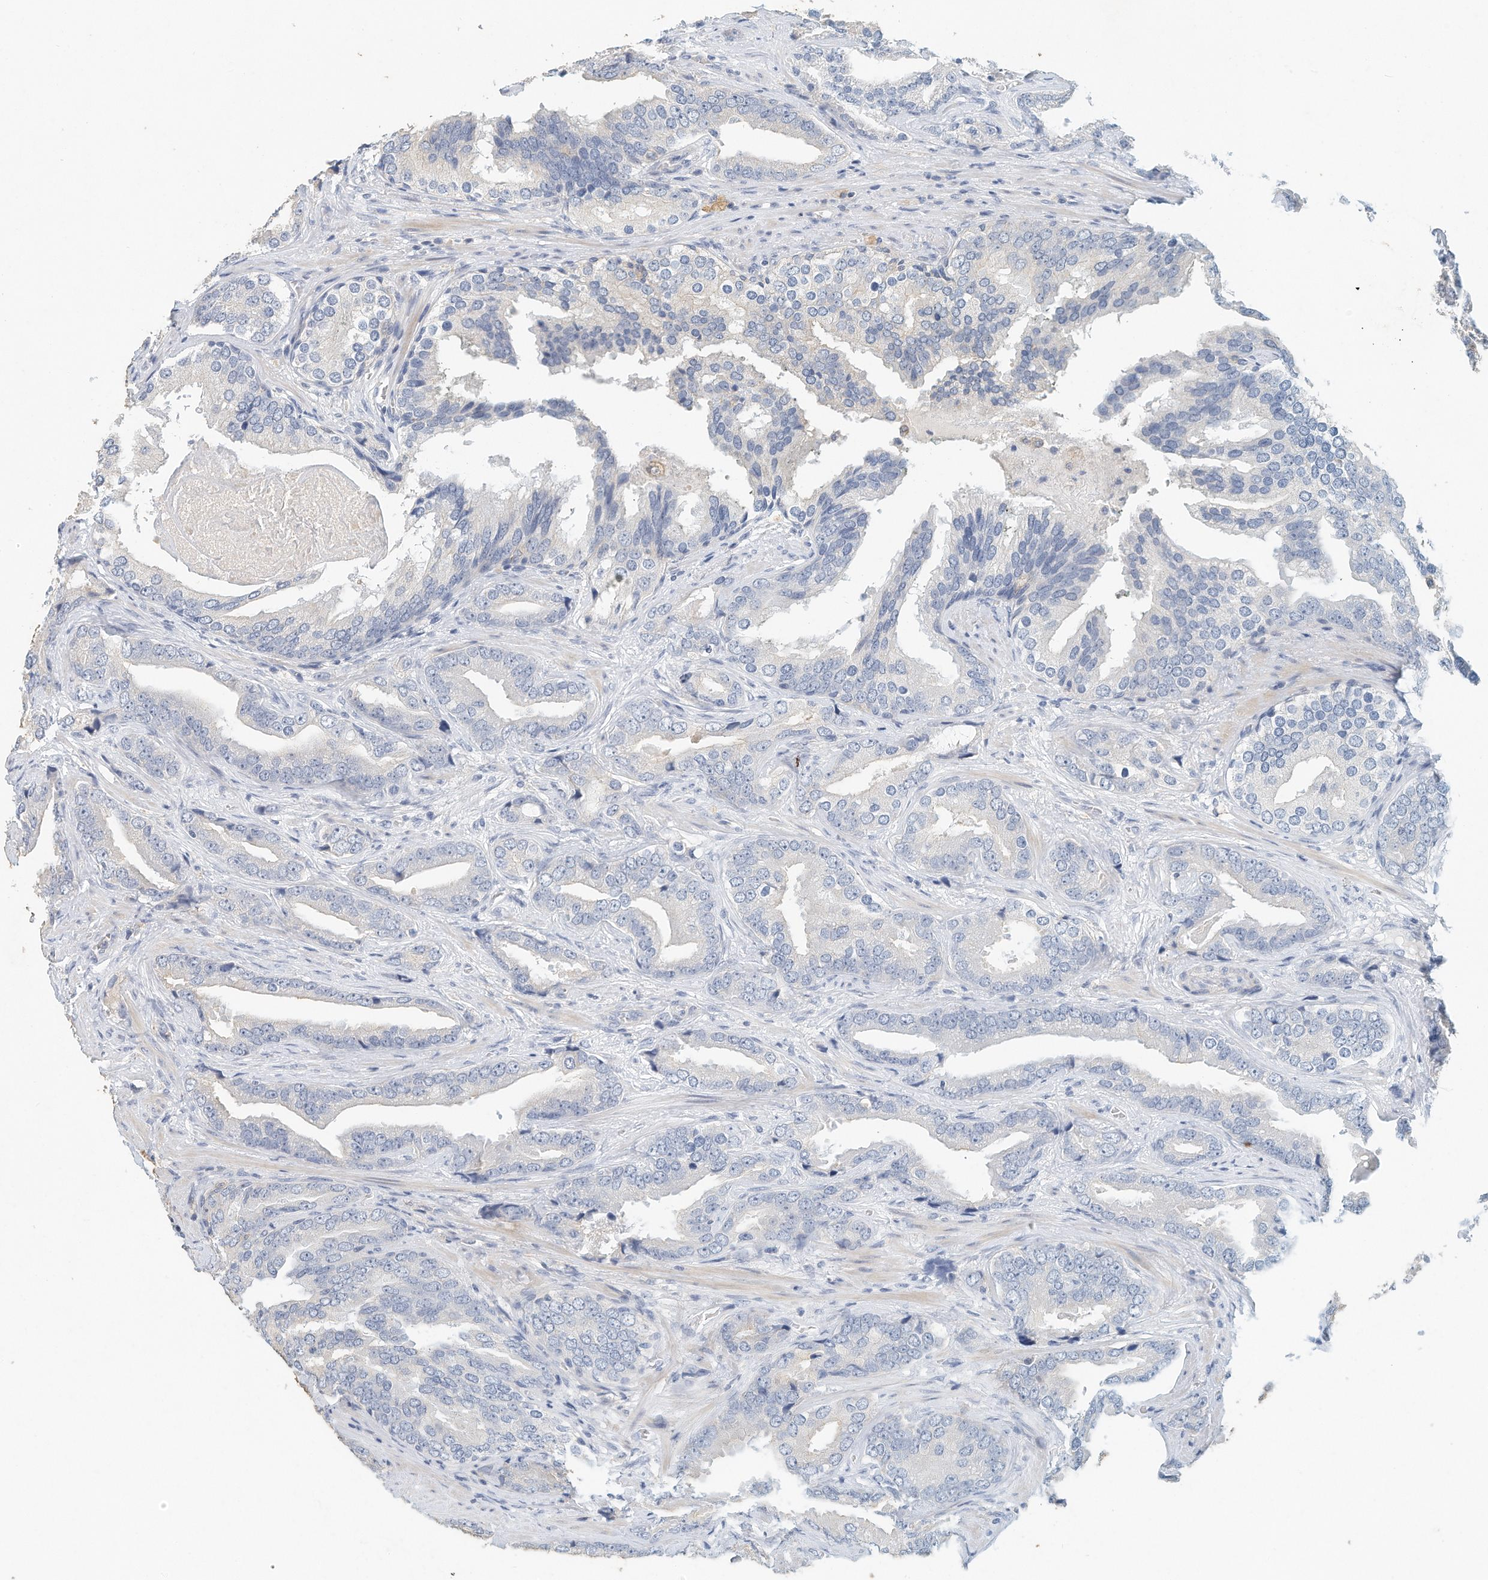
{"staining": {"intensity": "negative", "quantity": "none", "location": "none"}, "tissue": "prostate cancer", "cell_type": "Tumor cells", "image_type": "cancer", "snomed": [{"axis": "morphology", "description": "Adenocarcinoma, Low grade"}, {"axis": "topography", "description": "Prostate"}], "caption": "The micrograph displays no staining of tumor cells in adenocarcinoma (low-grade) (prostate). Nuclei are stained in blue.", "gene": "MICAL1", "patient": {"sex": "male", "age": 67}}